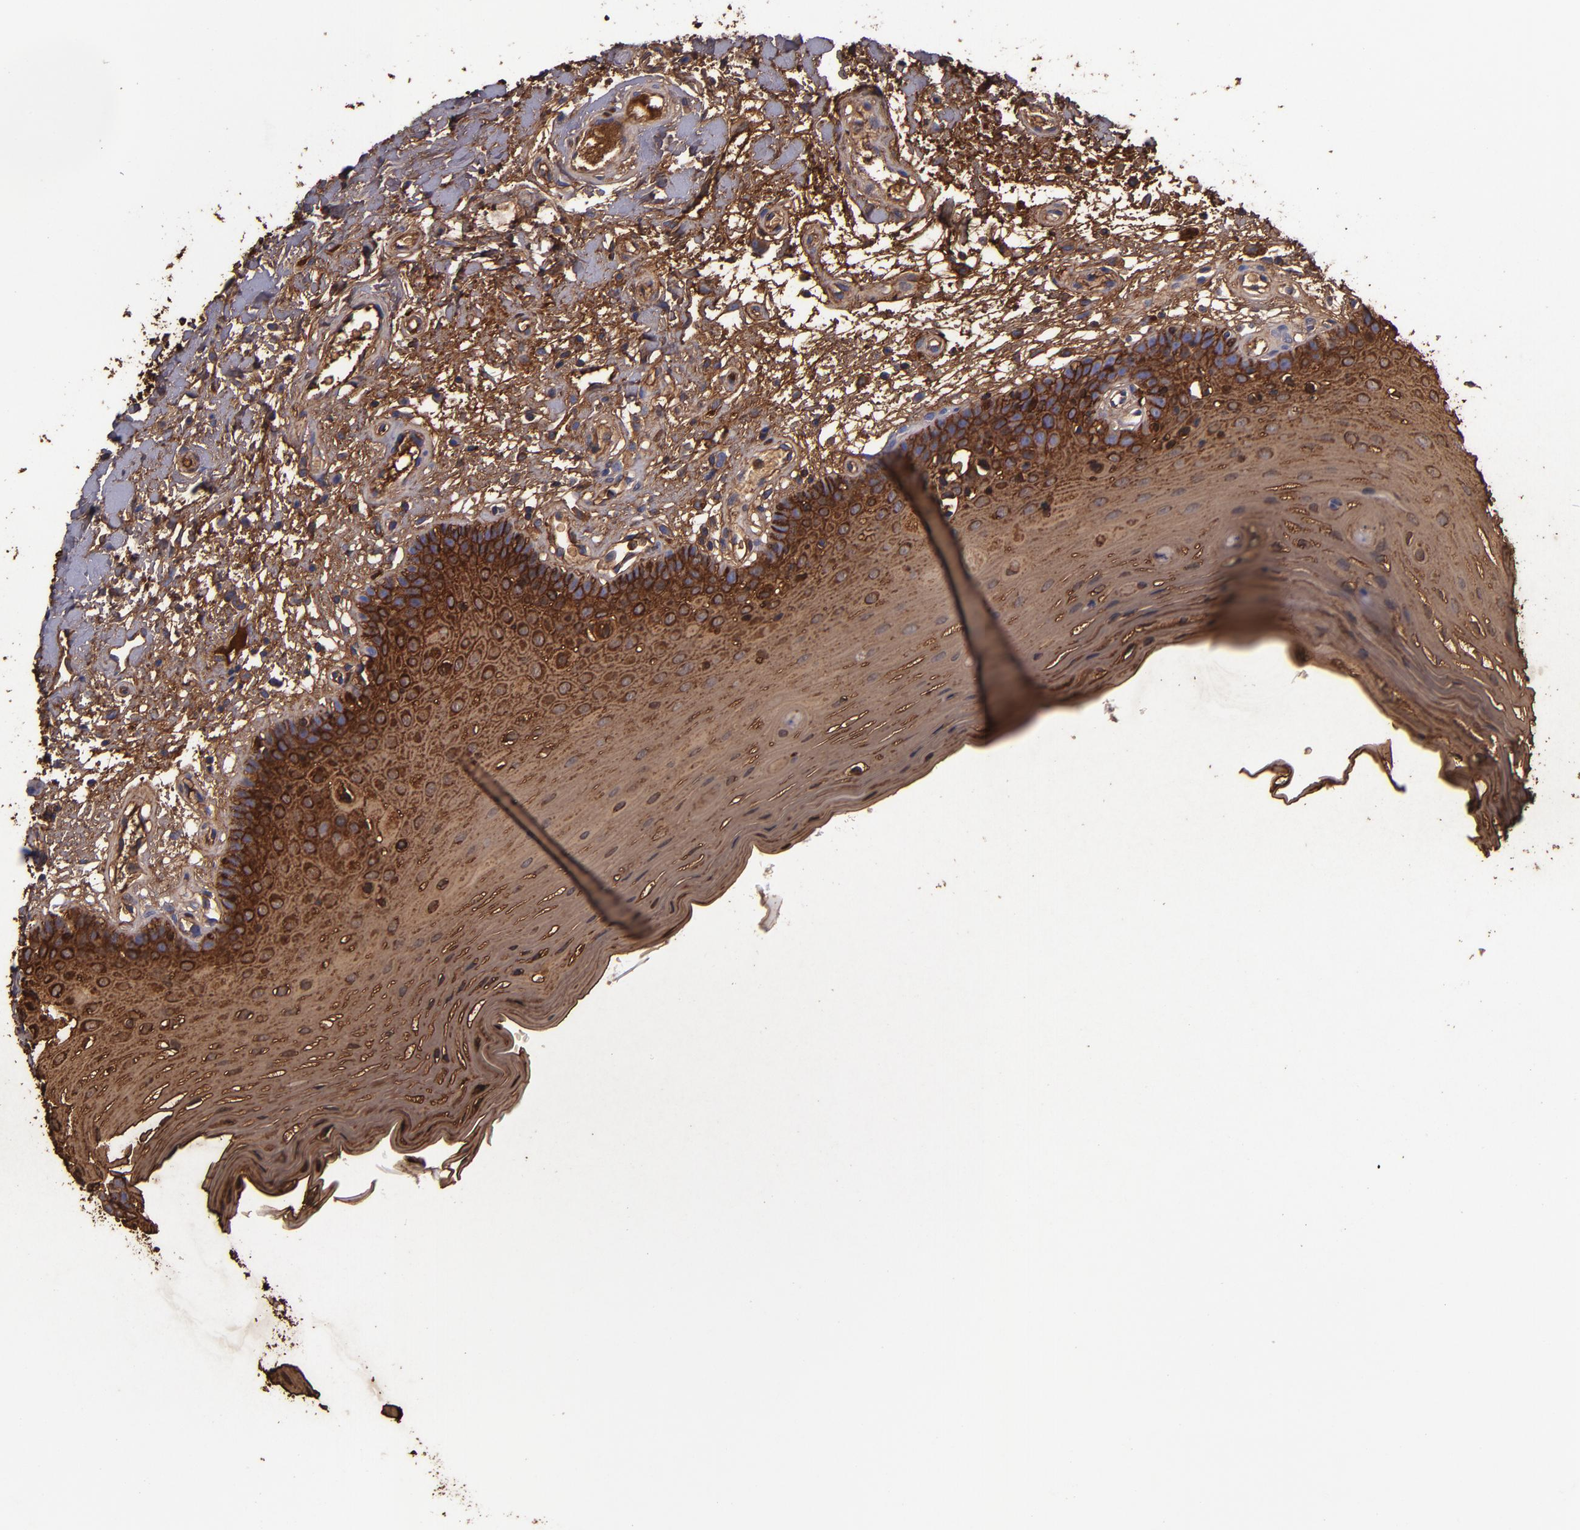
{"staining": {"intensity": "strong", "quantity": ">75%", "location": "cytoplasmic/membranous"}, "tissue": "oral mucosa", "cell_type": "Squamous epithelial cells", "image_type": "normal", "snomed": [{"axis": "morphology", "description": "Normal tissue, NOS"}, {"axis": "morphology", "description": "Squamous cell carcinoma, NOS"}, {"axis": "topography", "description": "Skeletal muscle"}, {"axis": "topography", "description": "Oral tissue"}, {"axis": "topography", "description": "Head-Neck"}], "caption": "Squamous epithelial cells display strong cytoplasmic/membranous expression in approximately >75% of cells in benign oral mucosa. The protein of interest is stained brown, and the nuclei are stained in blue (DAB (3,3'-diaminobenzidine) IHC with brightfield microscopy, high magnification).", "gene": "IVL", "patient": {"sex": "male", "age": 71}}